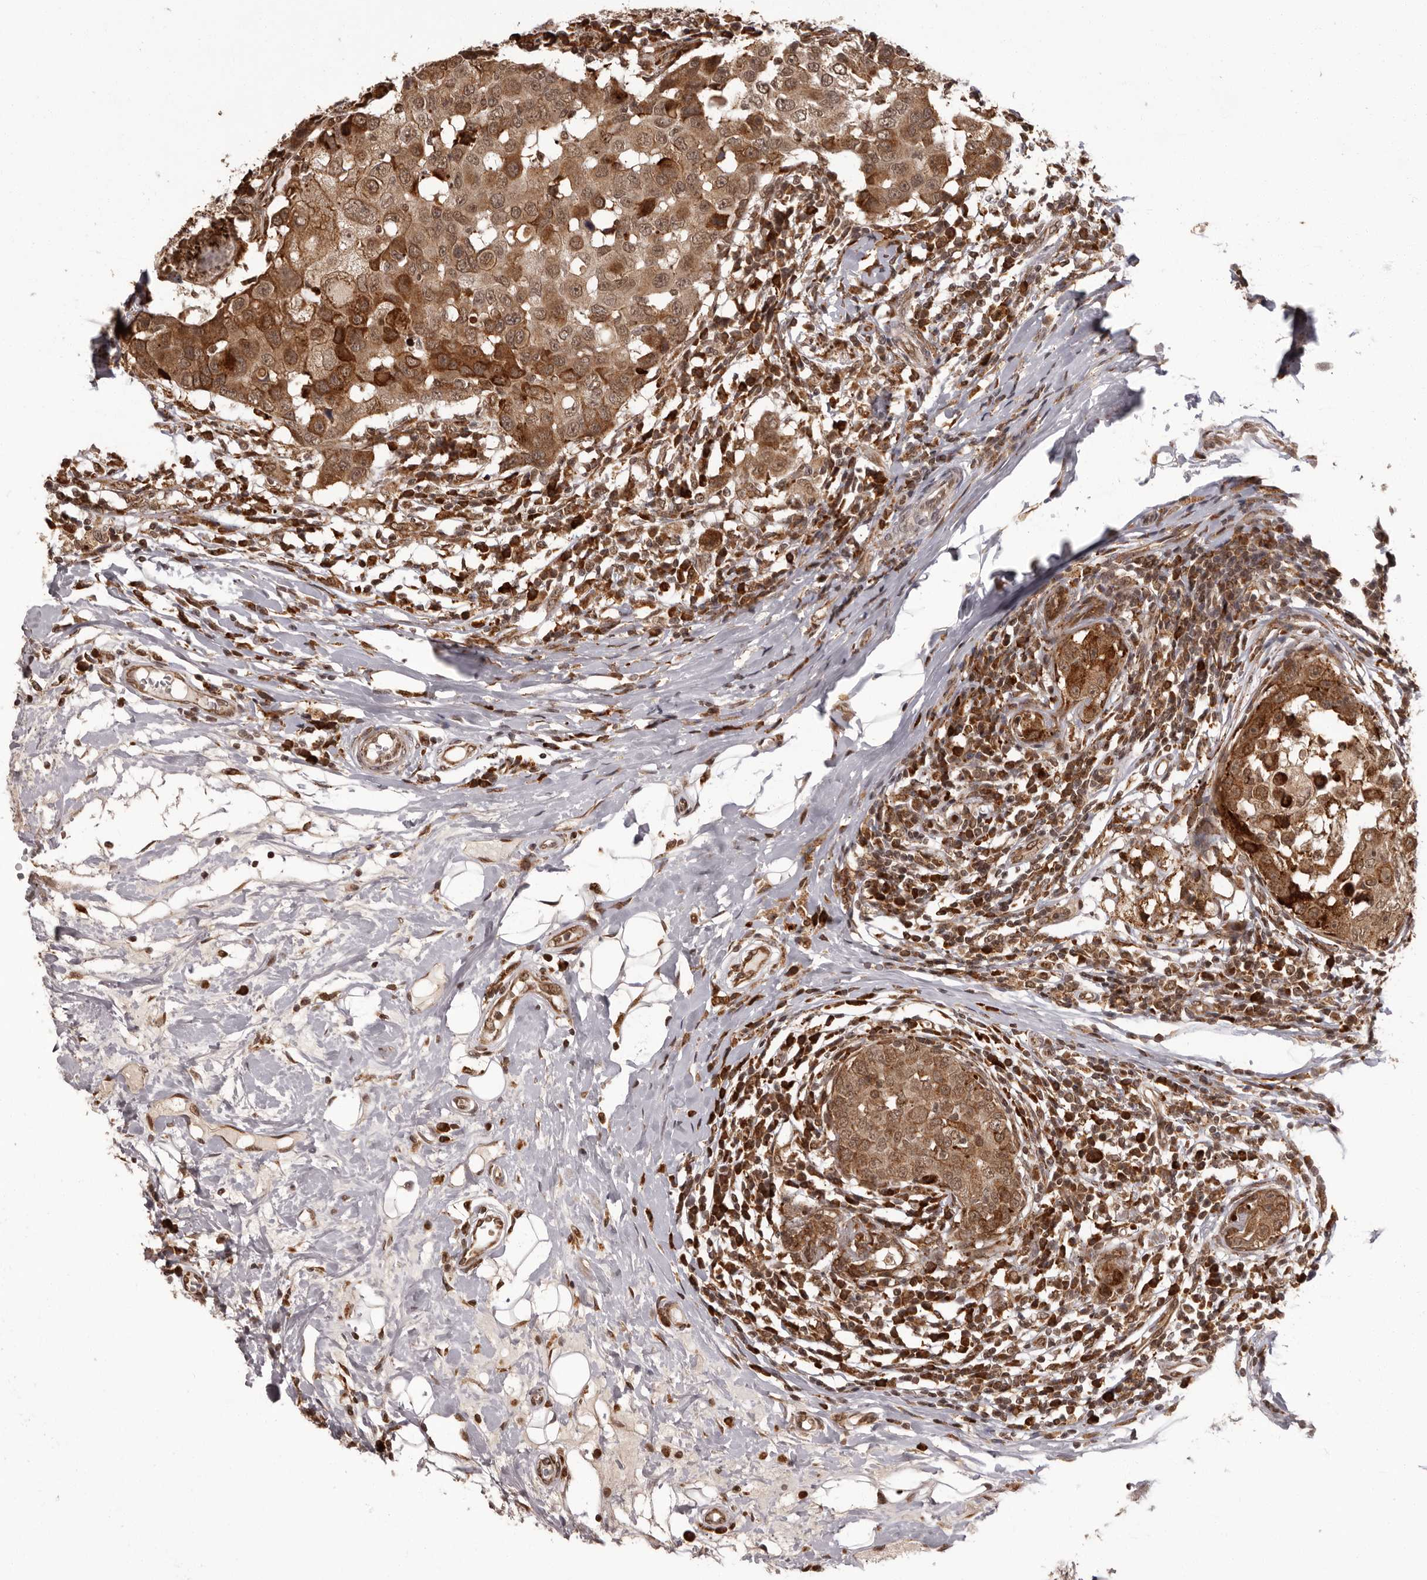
{"staining": {"intensity": "moderate", "quantity": ">75%", "location": "cytoplasmic/membranous,nuclear"}, "tissue": "breast cancer", "cell_type": "Tumor cells", "image_type": "cancer", "snomed": [{"axis": "morphology", "description": "Duct carcinoma"}, {"axis": "topography", "description": "Breast"}], "caption": "Immunohistochemistry (IHC) micrograph of human breast intraductal carcinoma stained for a protein (brown), which shows medium levels of moderate cytoplasmic/membranous and nuclear positivity in approximately >75% of tumor cells.", "gene": "IL32", "patient": {"sex": "female", "age": 27}}